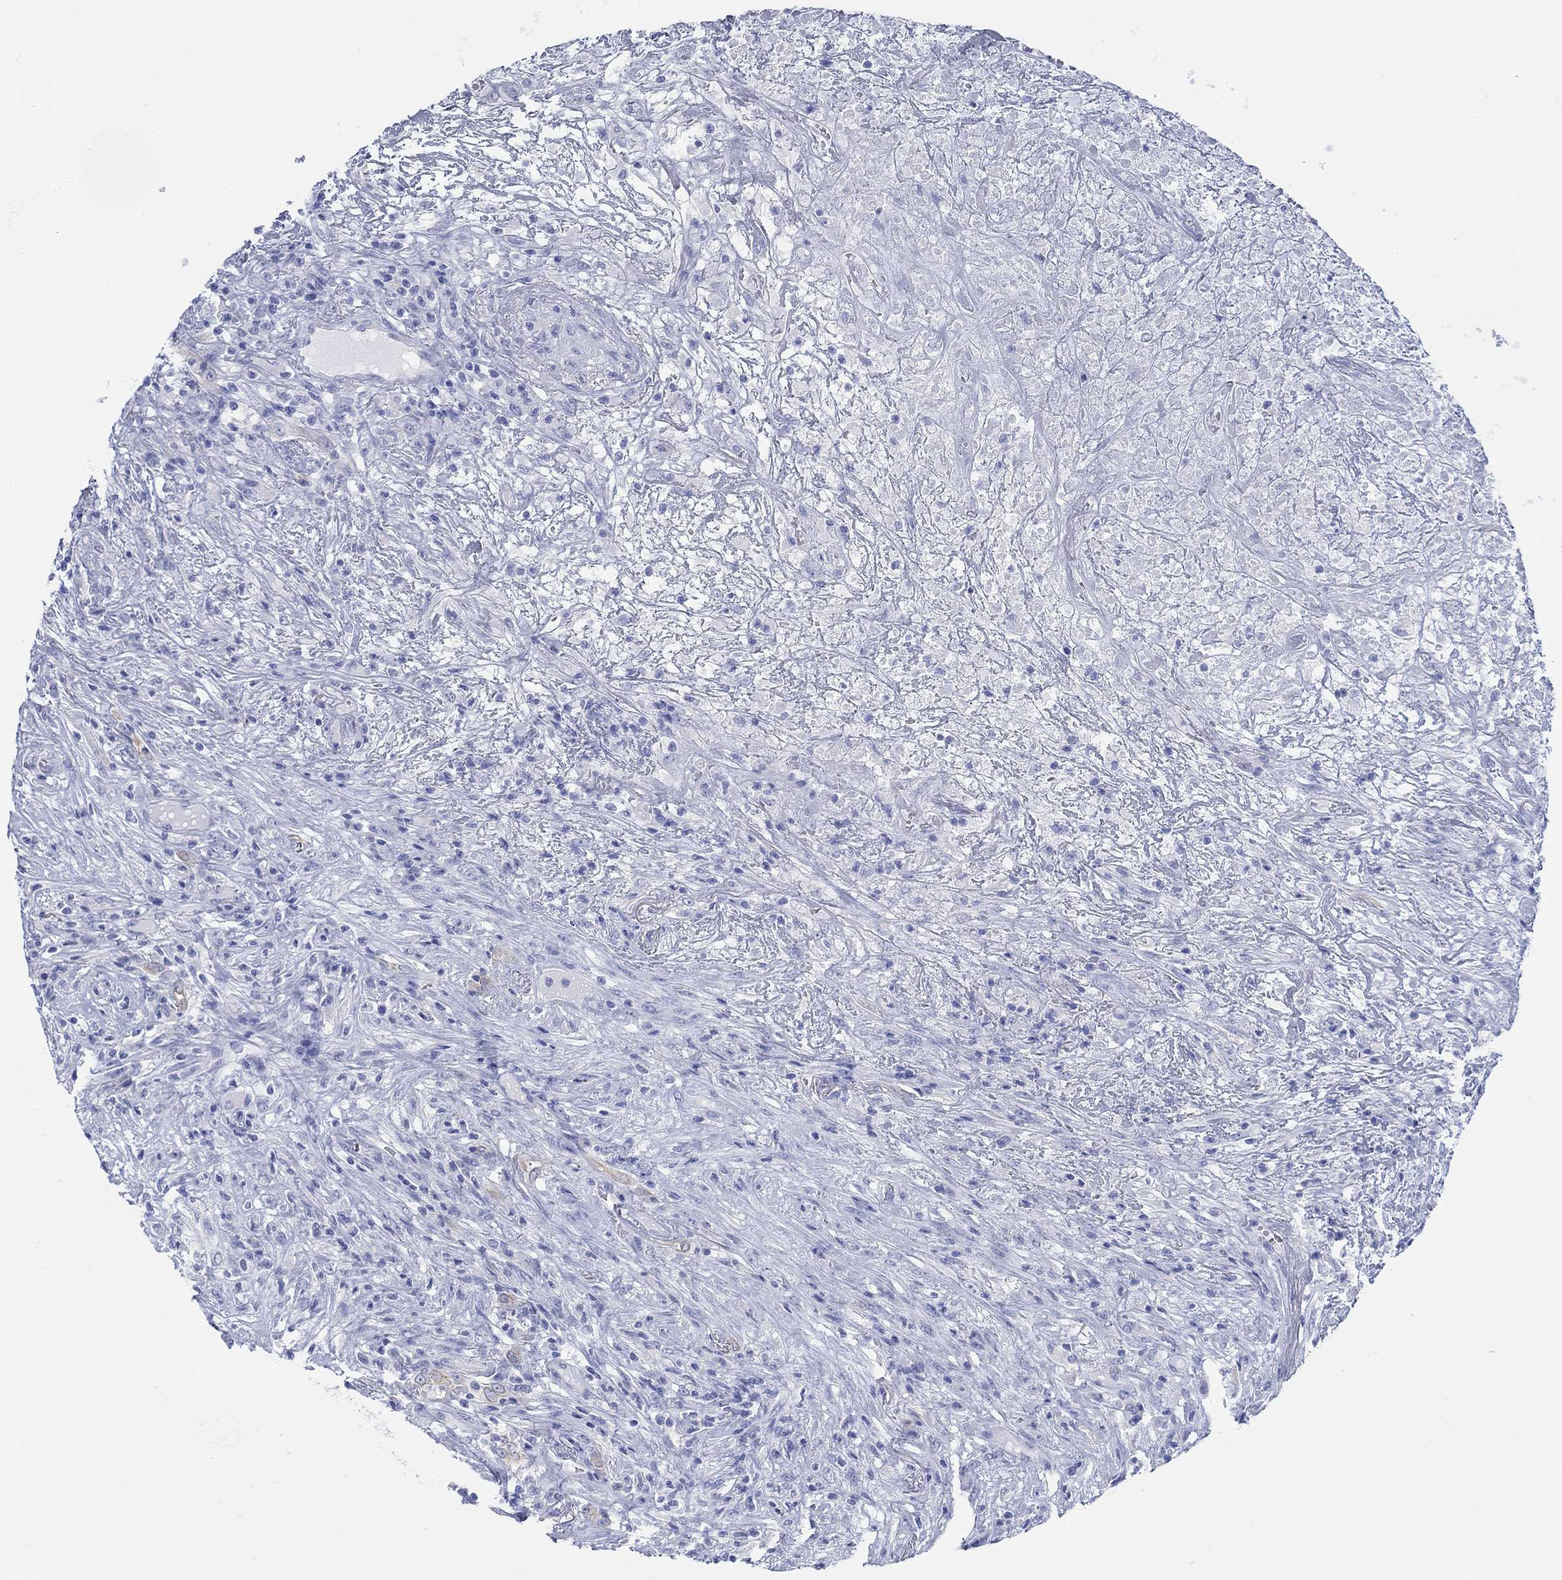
{"staining": {"intensity": "negative", "quantity": "none", "location": "none"}, "tissue": "lymphoma", "cell_type": "Tumor cells", "image_type": "cancer", "snomed": [{"axis": "morphology", "description": "Malignant lymphoma, non-Hodgkin's type, High grade"}, {"axis": "topography", "description": "Lung"}], "caption": "A photomicrograph of lymphoma stained for a protein displays no brown staining in tumor cells.", "gene": "AK8", "patient": {"sex": "male", "age": 79}}